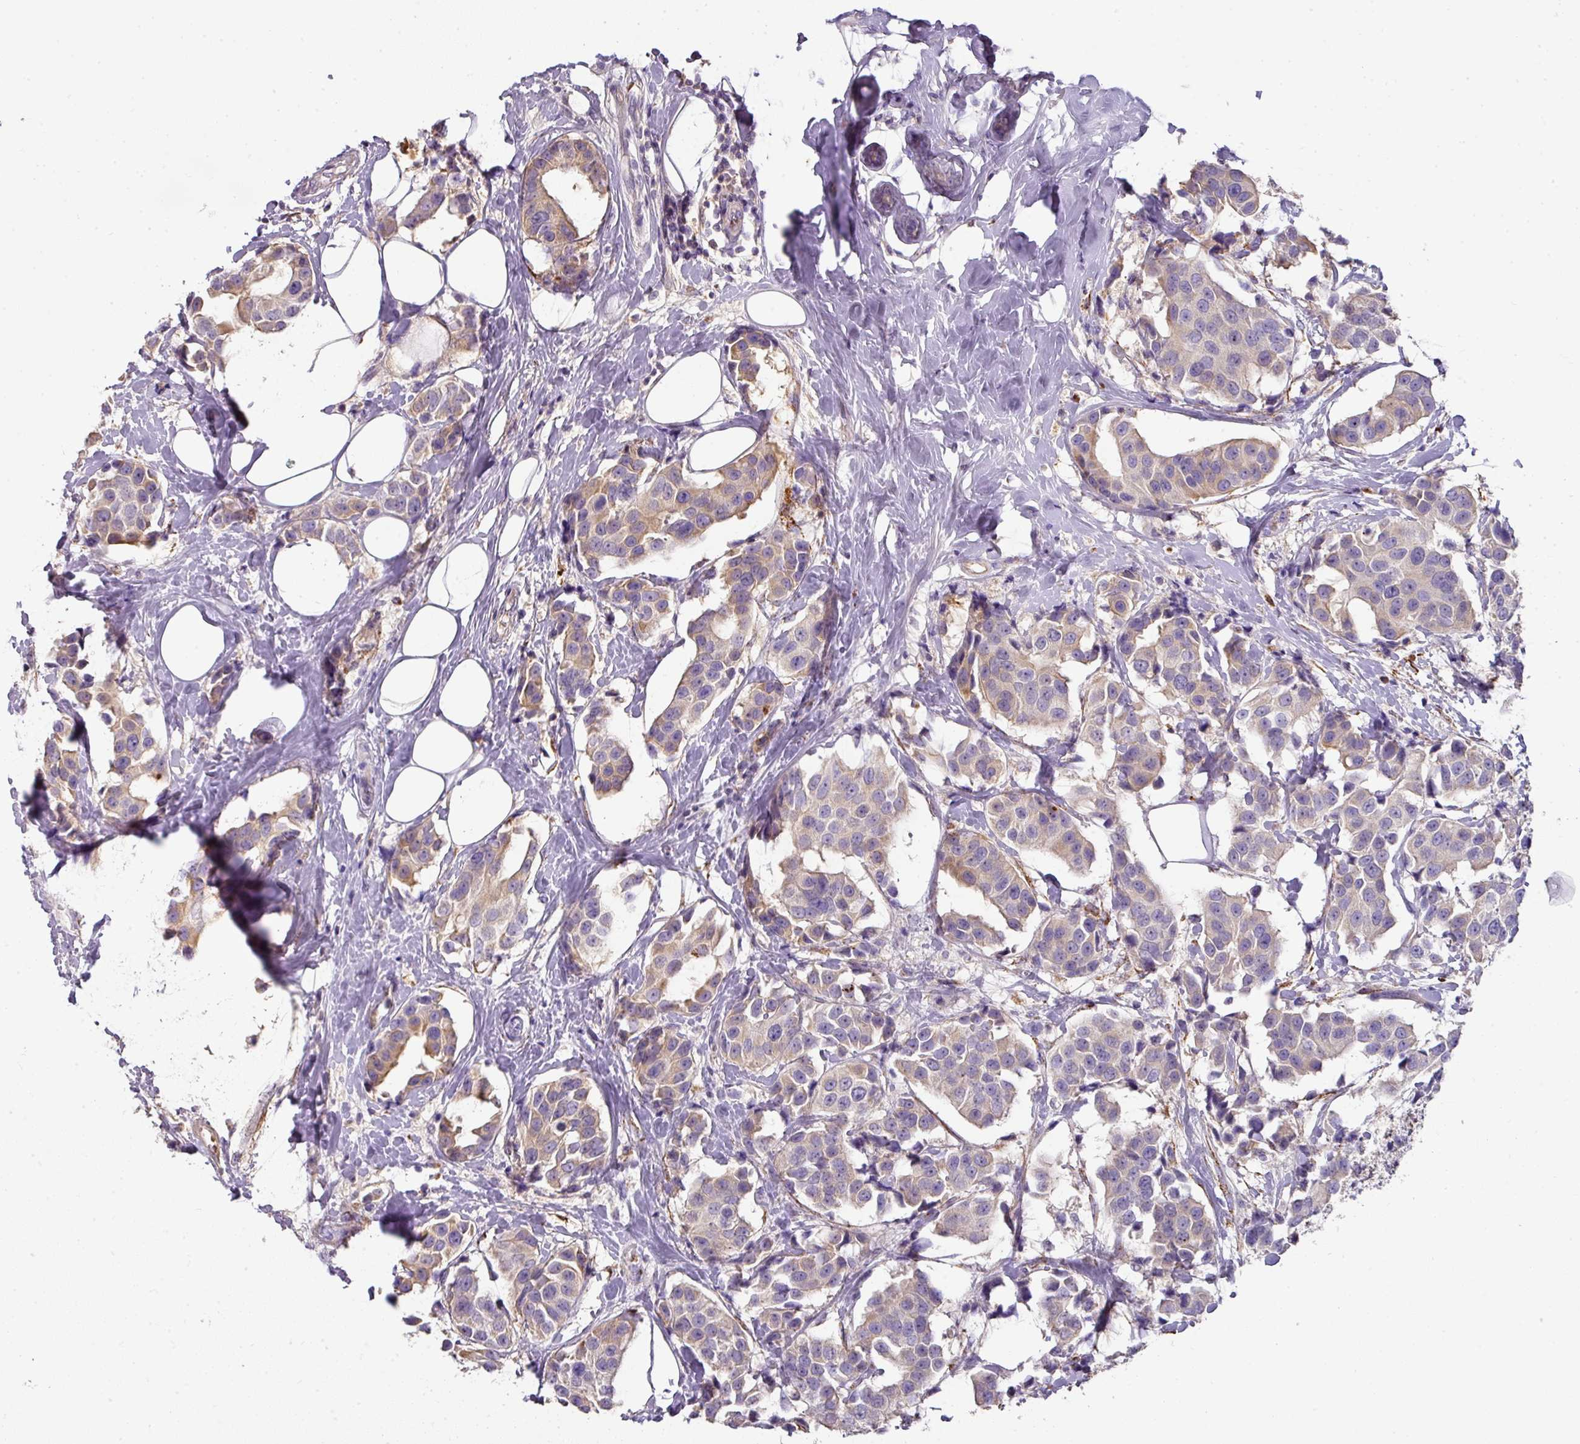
{"staining": {"intensity": "moderate", "quantity": "<25%", "location": "cytoplasmic/membranous"}, "tissue": "breast cancer", "cell_type": "Tumor cells", "image_type": "cancer", "snomed": [{"axis": "morphology", "description": "Normal tissue, NOS"}, {"axis": "morphology", "description": "Duct carcinoma"}, {"axis": "topography", "description": "Breast"}], "caption": "There is low levels of moderate cytoplasmic/membranous staining in tumor cells of breast cancer, as demonstrated by immunohistochemical staining (brown color).", "gene": "CCZ1", "patient": {"sex": "female", "age": 39}}